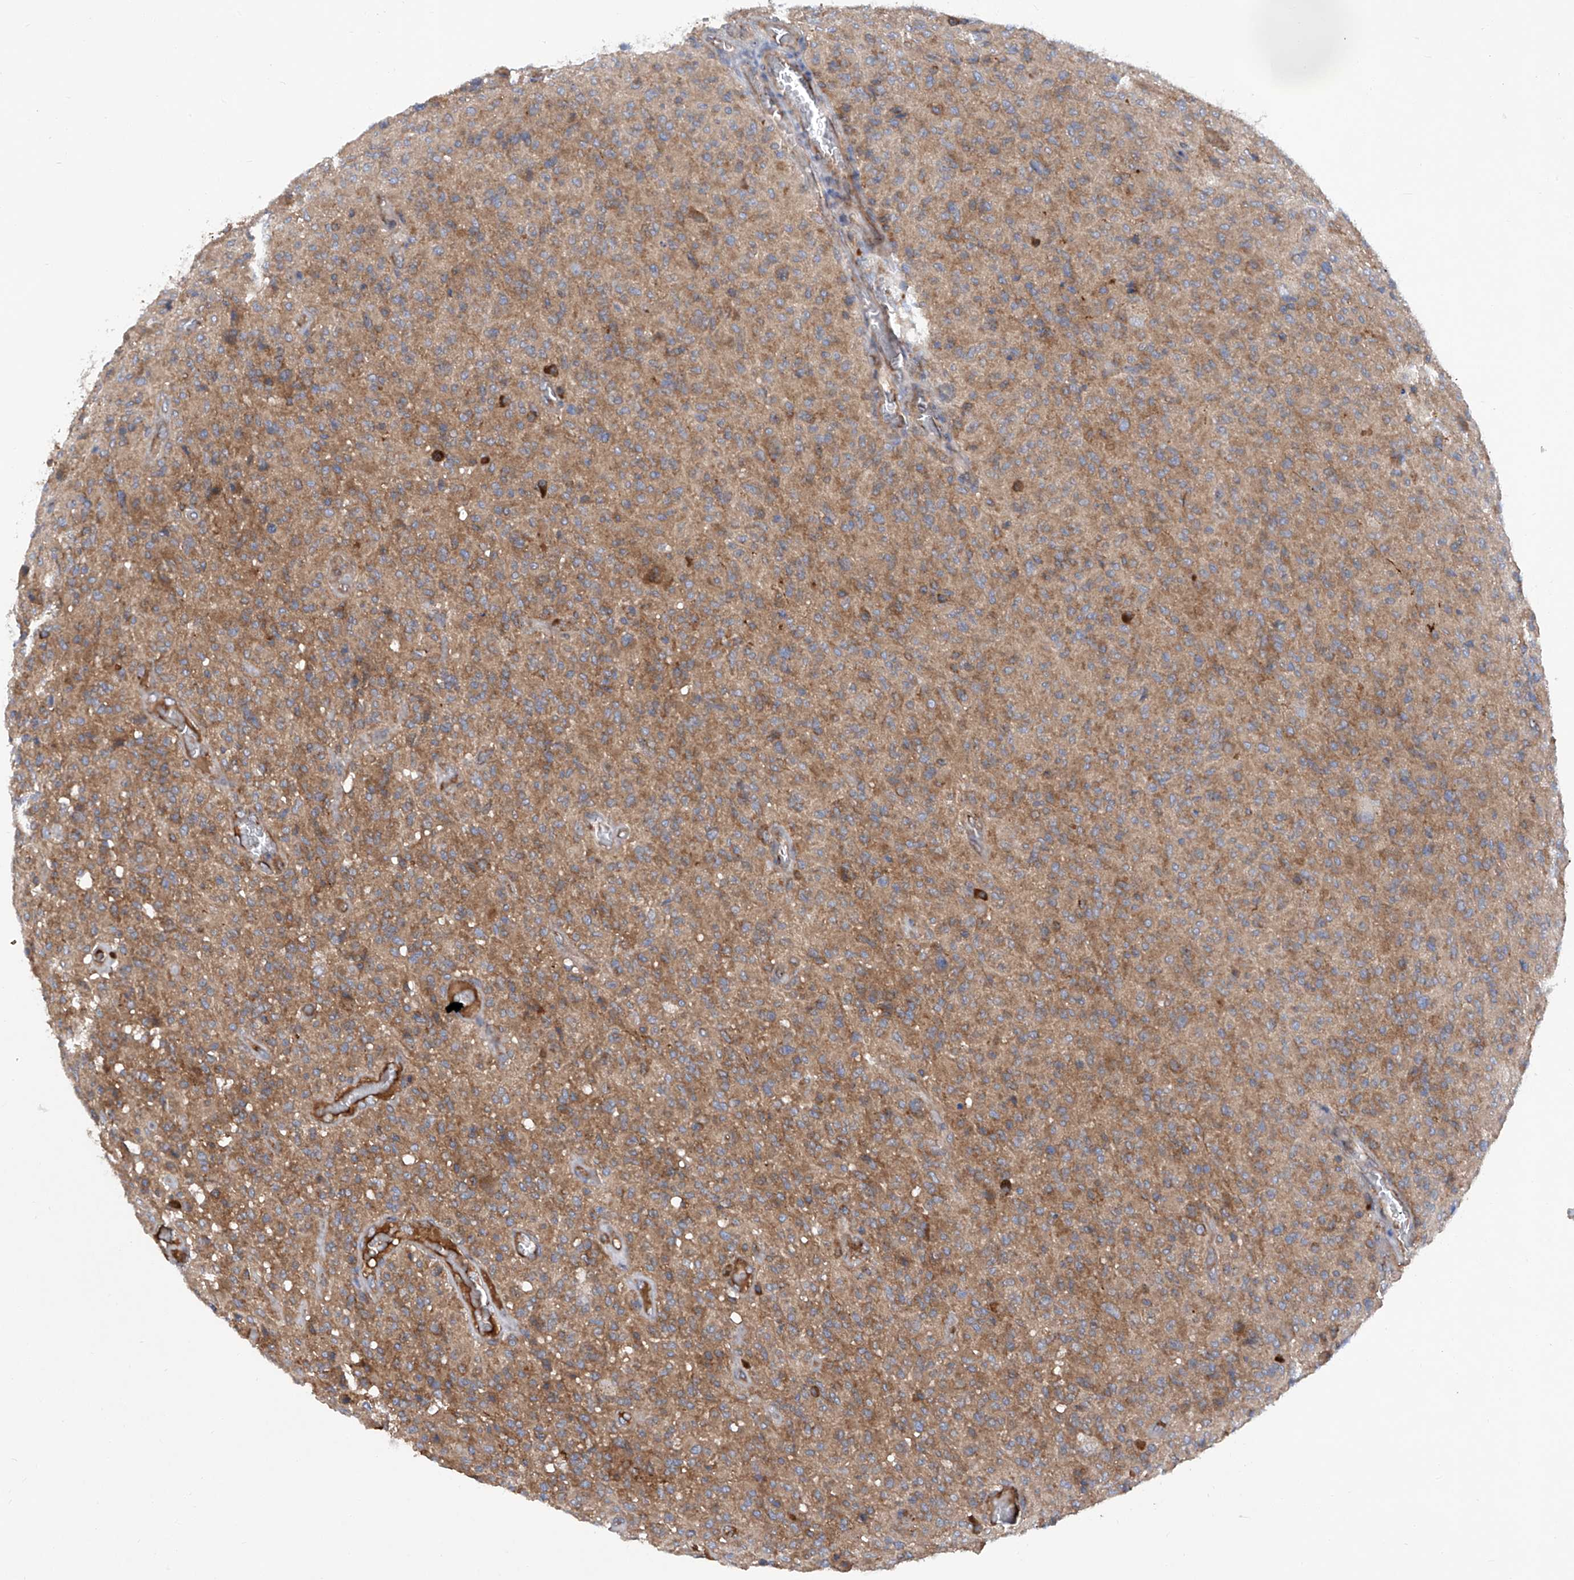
{"staining": {"intensity": "moderate", "quantity": ">75%", "location": "cytoplasmic/membranous"}, "tissue": "glioma", "cell_type": "Tumor cells", "image_type": "cancer", "snomed": [{"axis": "morphology", "description": "Glioma, malignant, High grade"}, {"axis": "topography", "description": "Brain"}], "caption": "Glioma stained for a protein reveals moderate cytoplasmic/membranous positivity in tumor cells.", "gene": "ASCC3", "patient": {"sex": "female", "age": 57}}